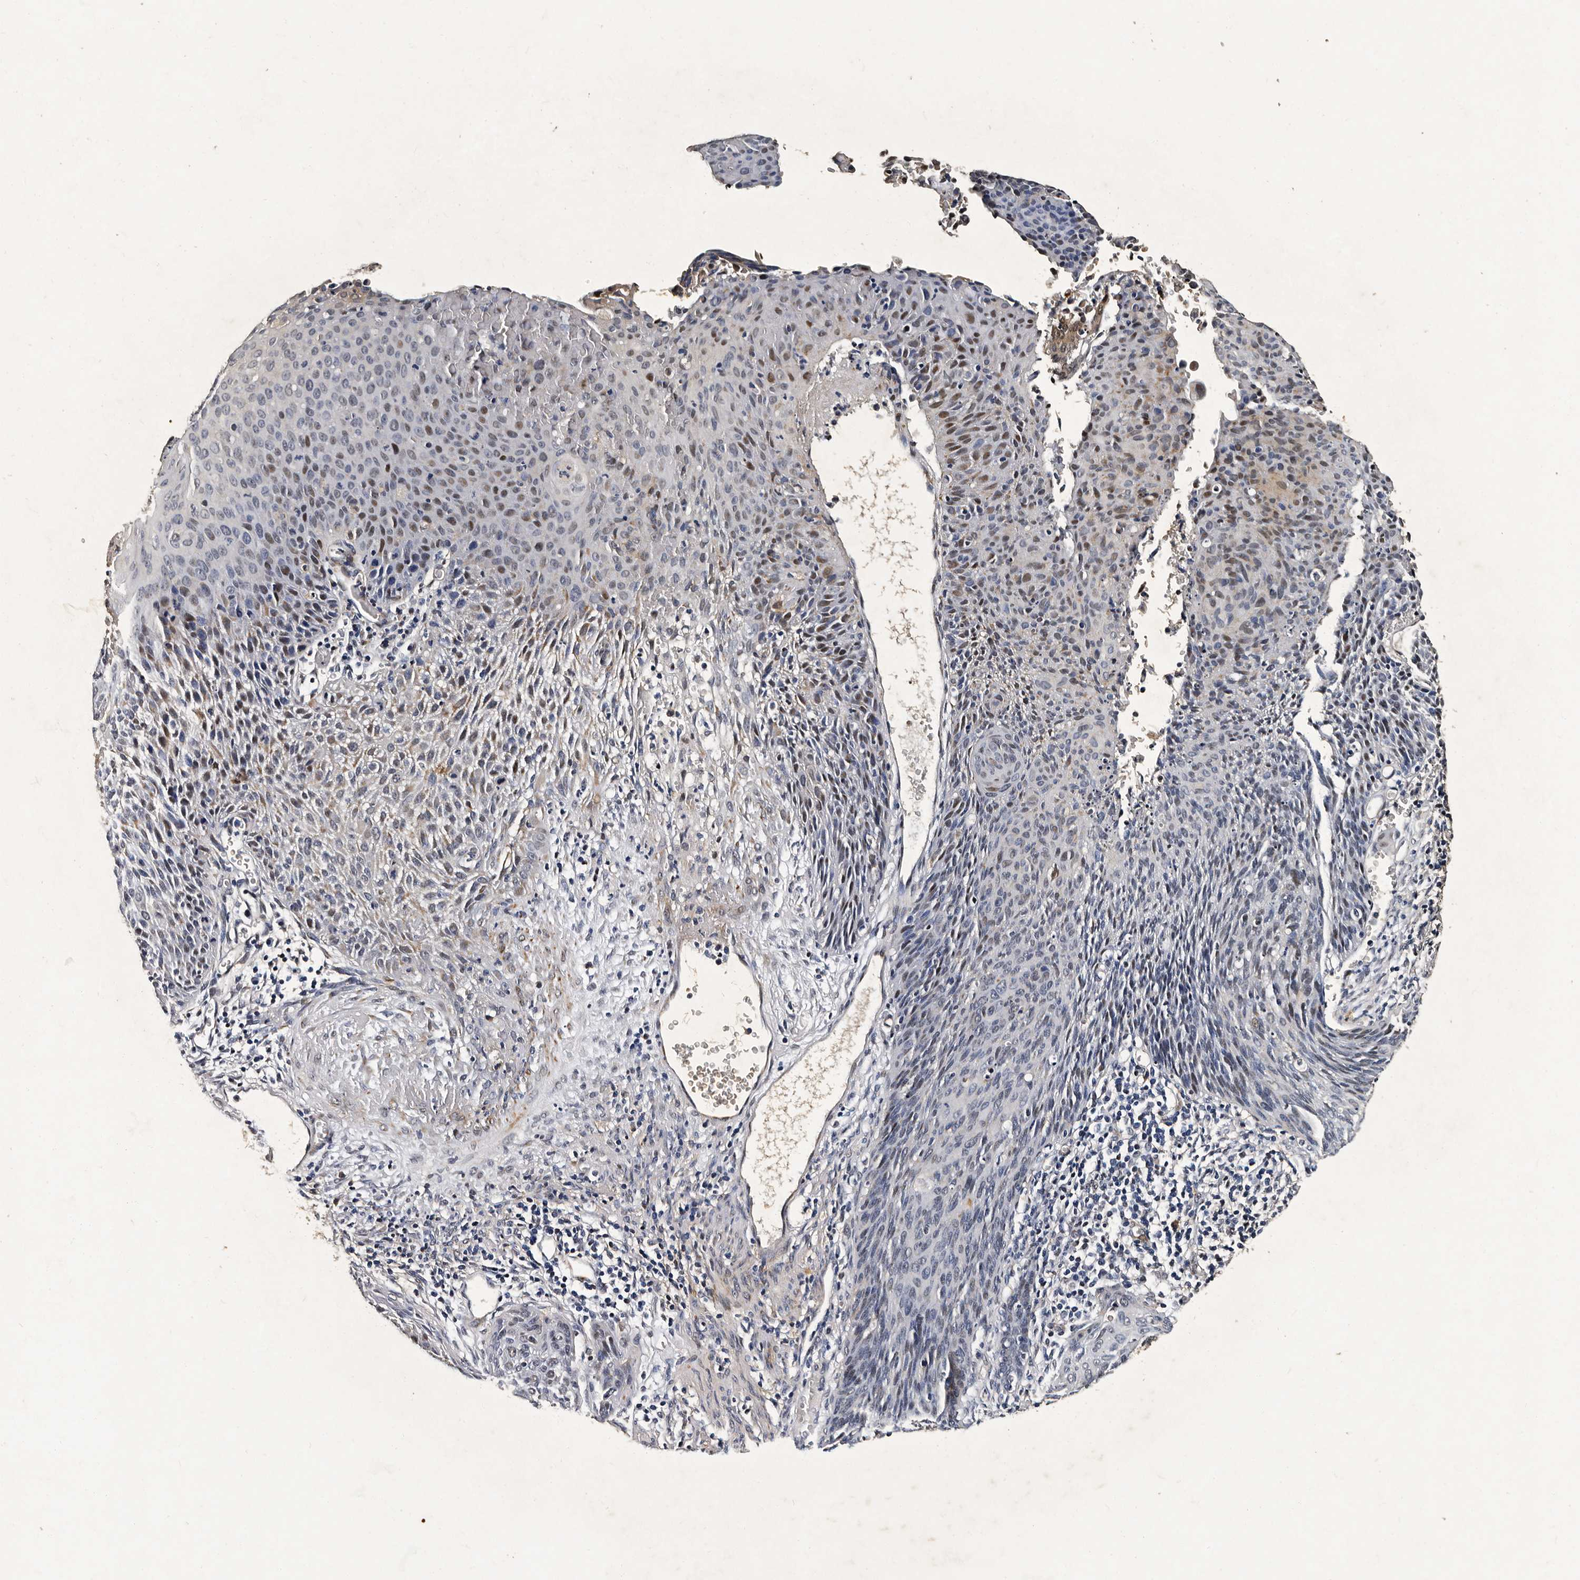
{"staining": {"intensity": "moderate", "quantity": "<25%", "location": "nuclear"}, "tissue": "cervical cancer", "cell_type": "Tumor cells", "image_type": "cancer", "snomed": [{"axis": "morphology", "description": "Squamous cell carcinoma, NOS"}, {"axis": "topography", "description": "Cervix"}], "caption": "DAB (3,3'-diaminobenzidine) immunohistochemical staining of human squamous cell carcinoma (cervical) shows moderate nuclear protein staining in about <25% of tumor cells.", "gene": "CPNE3", "patient": {"sex": "female", "age": 55}}